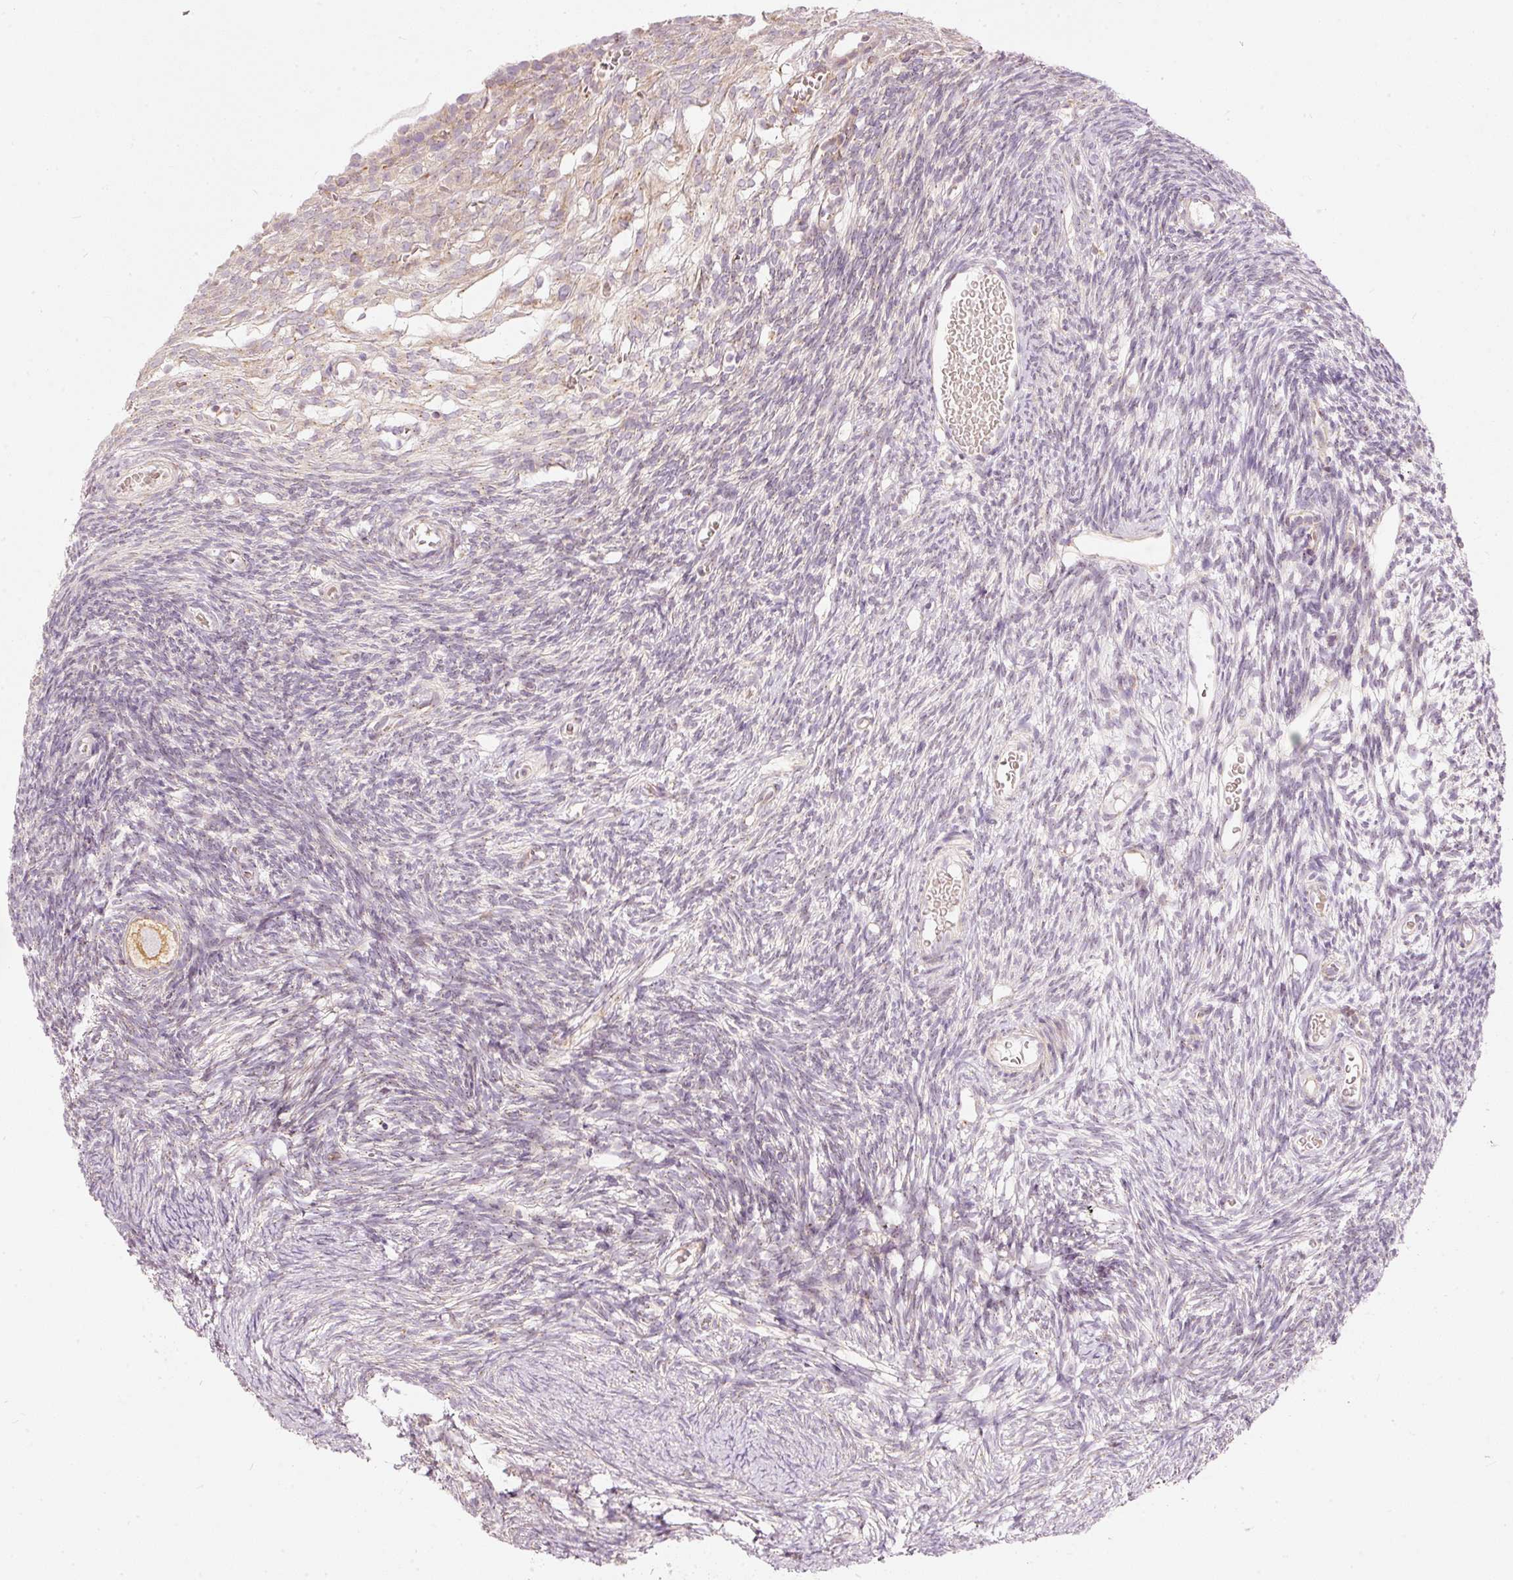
{"staining": {"intensity": "moderate", "quantity": ">75%", "location": "cytoplasmic/membranous"}, "tissue": "ovary", "cell_type": "Follicle cells", "image_type": "normal", "snomed": [{"axis": "morphology", "description": "Normal tissue, NOS"}, {"axis": "topography", "description": "Ovary"}], "caption": "An image of human ovary stained for a protein displays moderate cytoplasmic/membranous brown staining in follicle cells. The protein of interest is stained brown, and the nuclei are stained in blue (DAB (3,3'-diaminobenzidine) IHC with brightfield microscopy, high magnification).", "gene": "SNAPC5", "patient": {"sex": "female", "age": 39}}